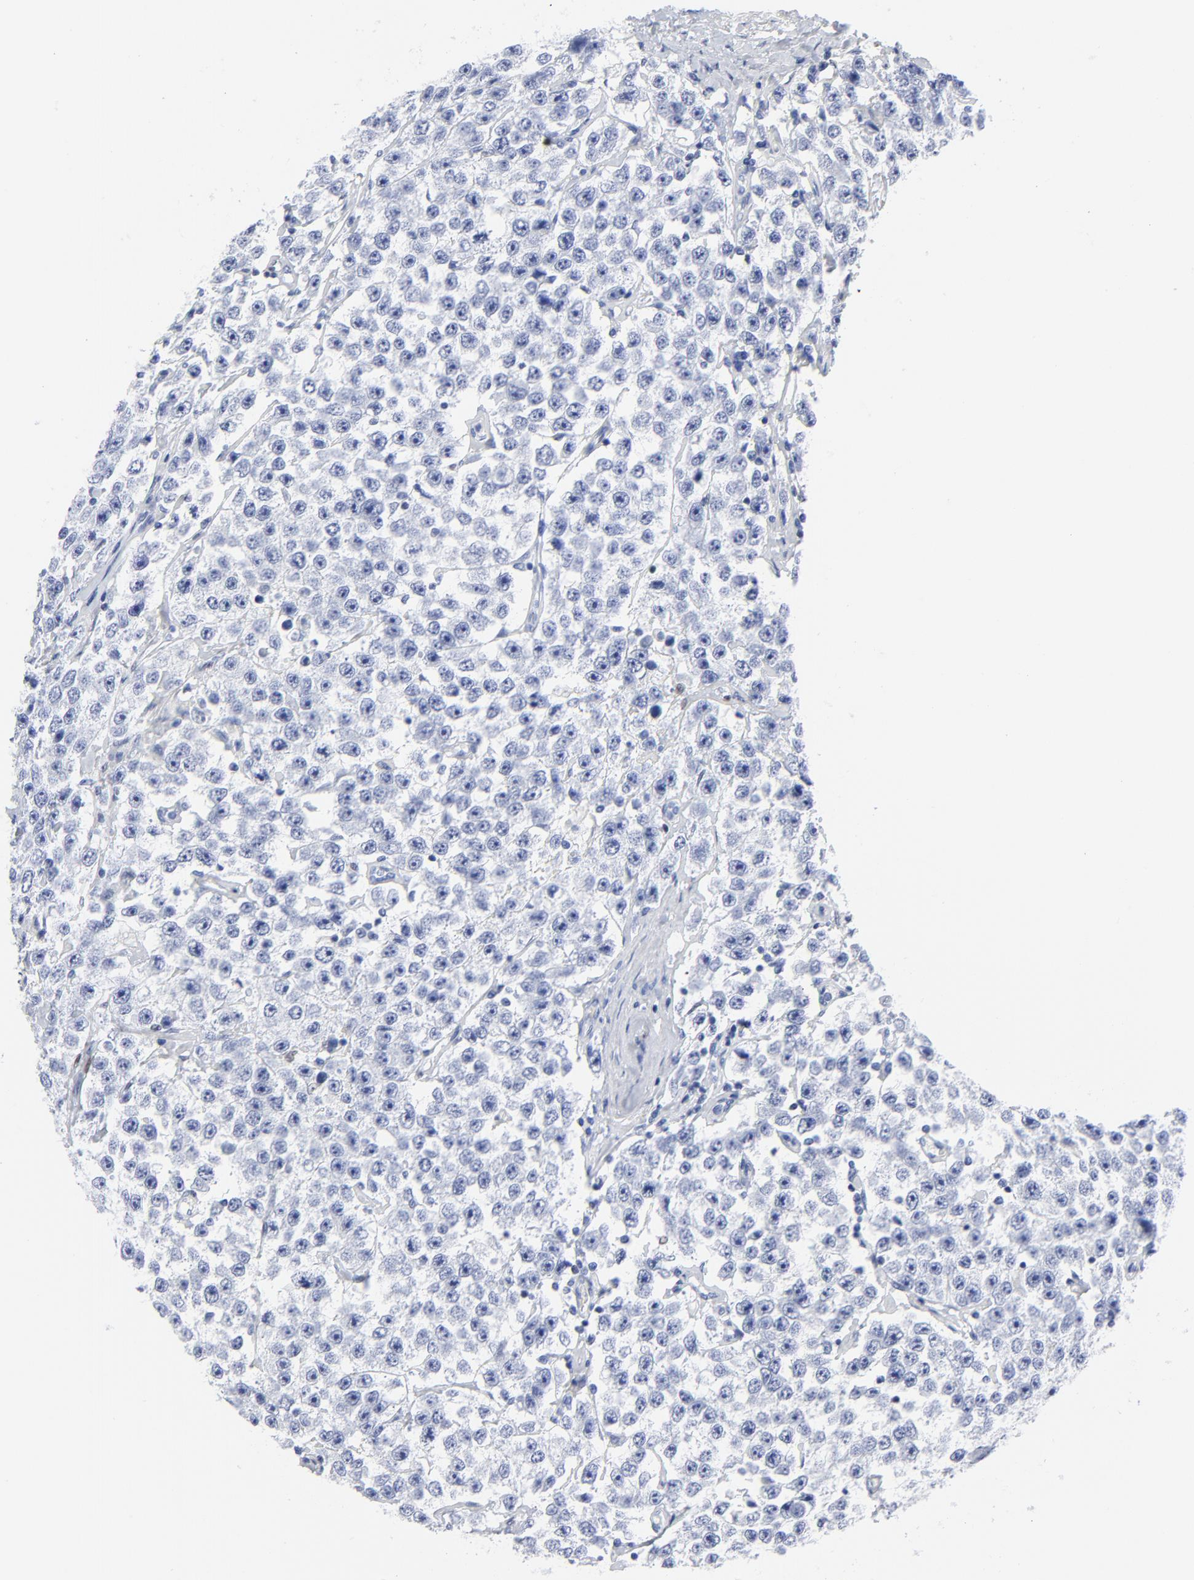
{"staining": {"intensity": "negative", "quantity": "none", "location": "none"}, "tissue": "testis cancer", "cell_type": "Tumor cells", "image_type": "cancer", "snomed": [{"axis": "morphology", "description": "Seminoma, NOS"}, {"axis": "topography", "description": "Testis"}], "caption": "High power microscopy image of an immunohistochemistry micrograph of seminoma (testis), revealing no significant positivity in tumor cells.", "gene": "JUN", "patient": {"sex": "male", "age": 52}}